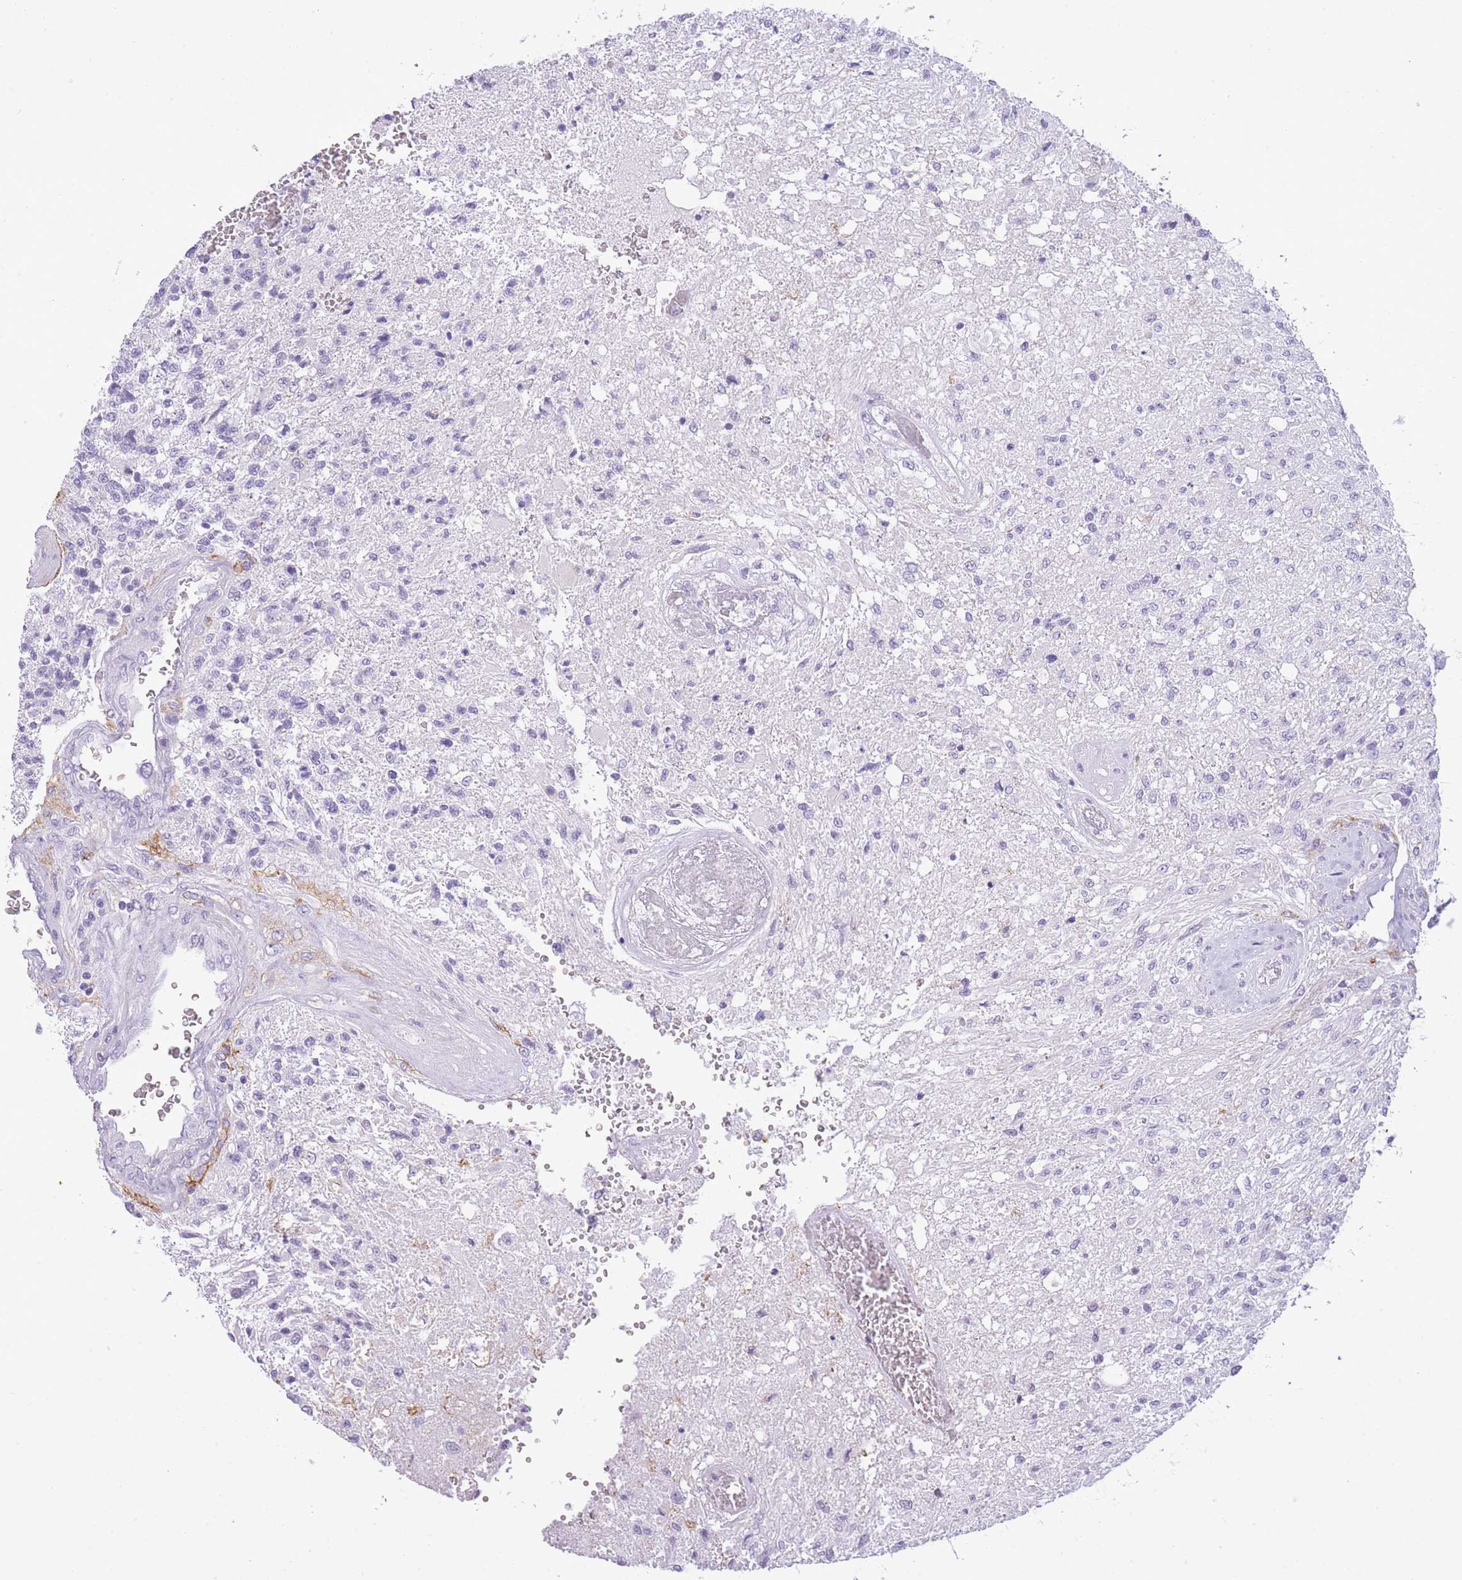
{"staining": {"intensity": "negative", "quantity": "none", "location": "none"}, "tissue": "glioma", "cell_type": "Tumor cells", "image_type": "cancer", "snomed": [{"axis": "morphology", "description": "Glioma, malignant, High grade"}, {"axis": "topography", "description": "Brain"}], "caption": "High power microscopy histopathology image of an immunohistochemistry (IHC) histopathology image of glioma, revealing no significant positivity in tumor cells. The staining was performed using DAB (3,3'-diaminobenzidine) to visualize the protein expression in brown, while the nuclei were stained in blue with hematoxylin (Magnification: 20x).", "gene": "RADX", "patient": {"sex": "male", "age": 56}}